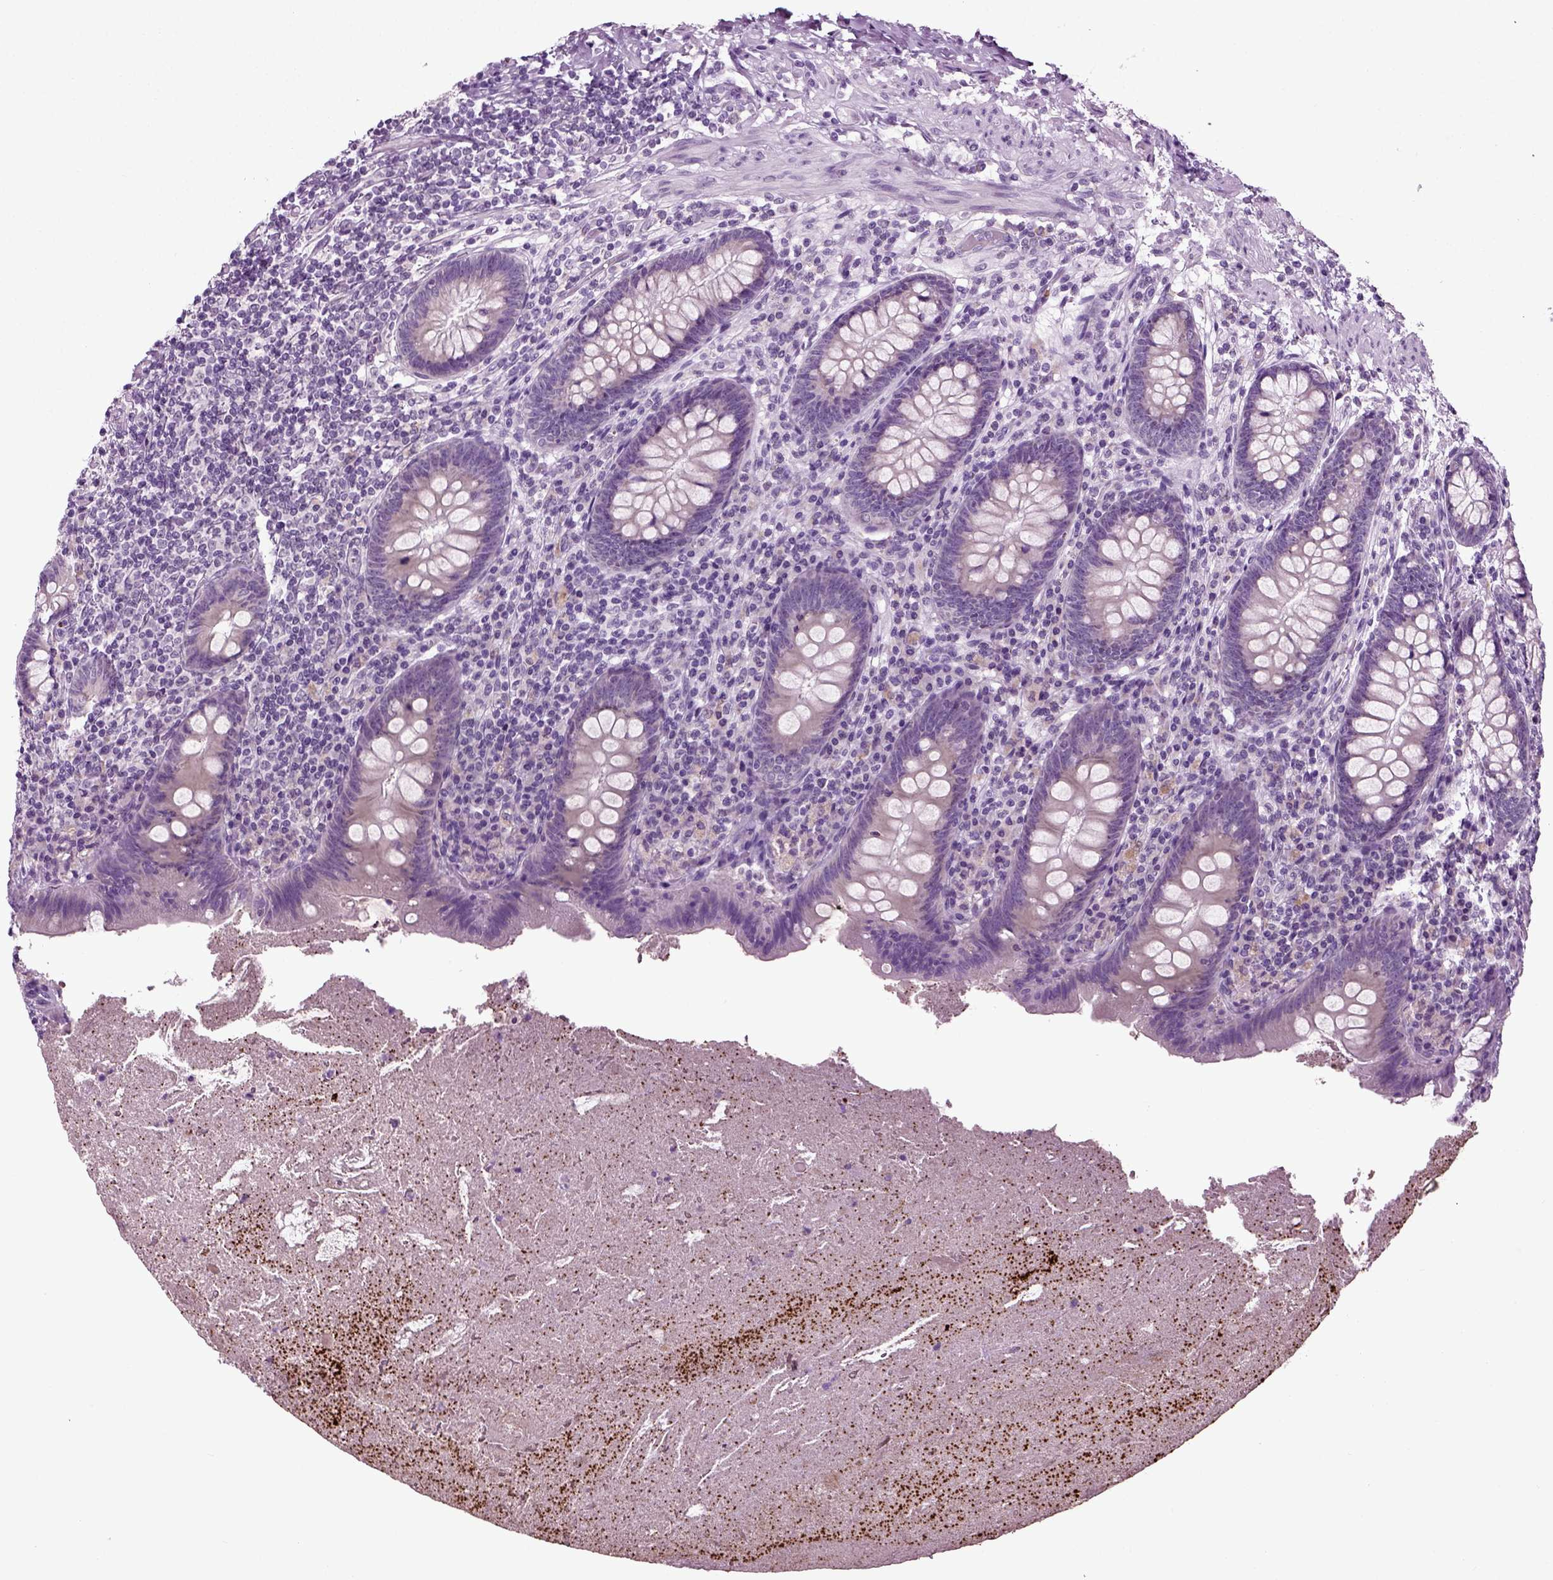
{"staining": {"intensity": "negative", "quantity": "none", "location": "none"}, "tissue": "appendix", "cell_type": "Glandular cells", "image_type": "normal", "snomed": [{"axis": "morphology", "description": "Normal tissue, NOS"}, {"axis": "topography", "description": "Appendix"}], "caption": "IHC of benign appendix exhibits no expression in glandular cells. (DAB (3,3'-diaminobenzidine) IHC visualized using brightfield microscopy, high magnification).", "gene": "SPATA17", "patient": {"sex": "male", "age": 47}}